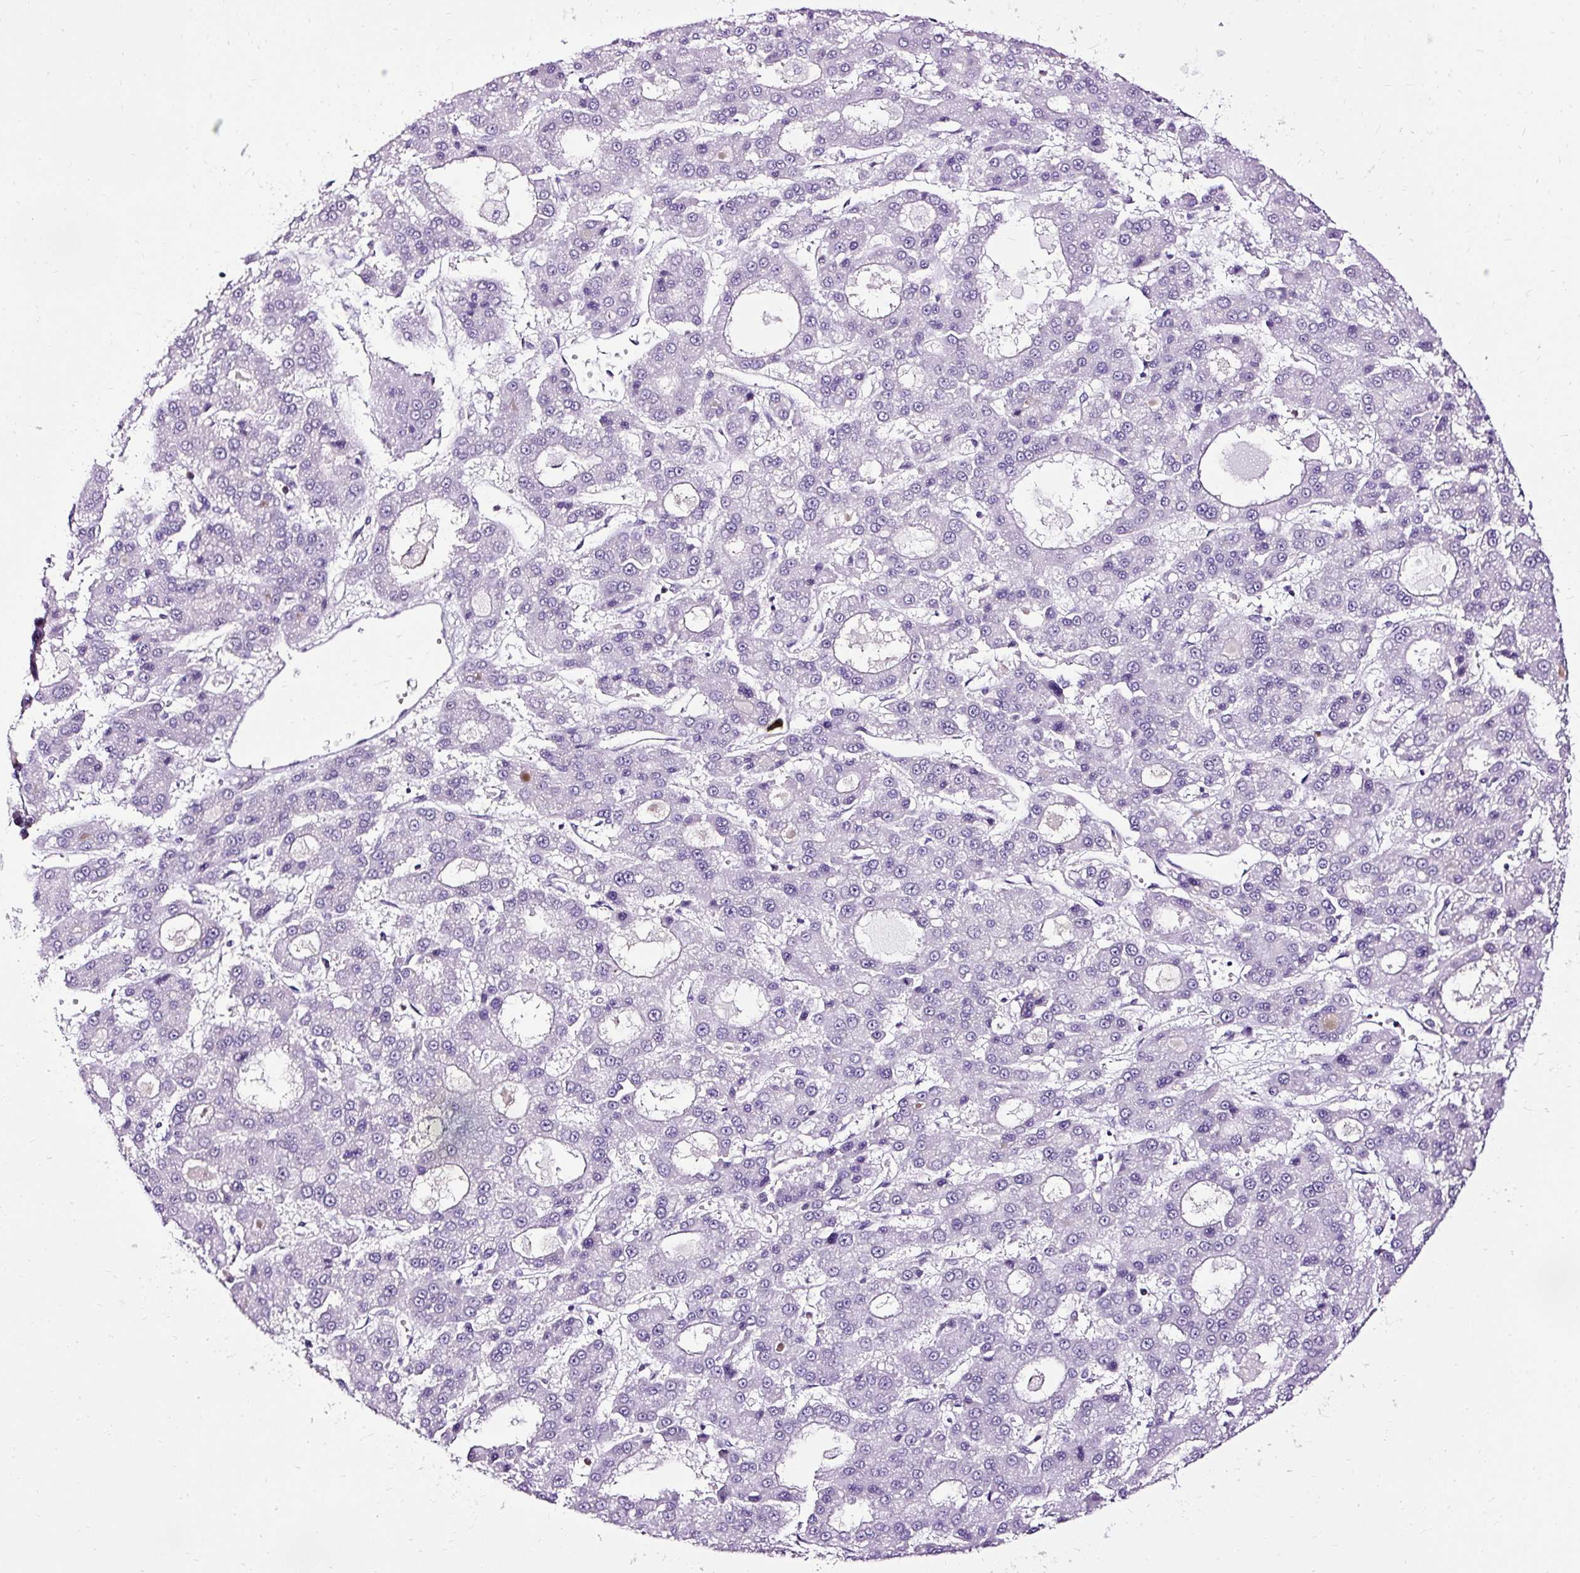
{"staining": {"intensity": "negative", "quantity": "none", "location": "none"}, "tissue": "liver cancer", "cell_type": "Tumor cells", "image_type": "cancer", "snomed": [{"axis": "morphology", "description": "Carcinoma, Hepatocellular, NOS"}, {"axis": "topography", "description": "Liver"}], "caption": "High magnification brightfield microscopy of liver cancer (hepatocellular carcinoma) stained with DAB (brown) and counterstained with hematoxylin (blue): tumor cells show no significant expression.", "gene": "SLC7A8", "patient": {"sex": "male", "age": 70}}